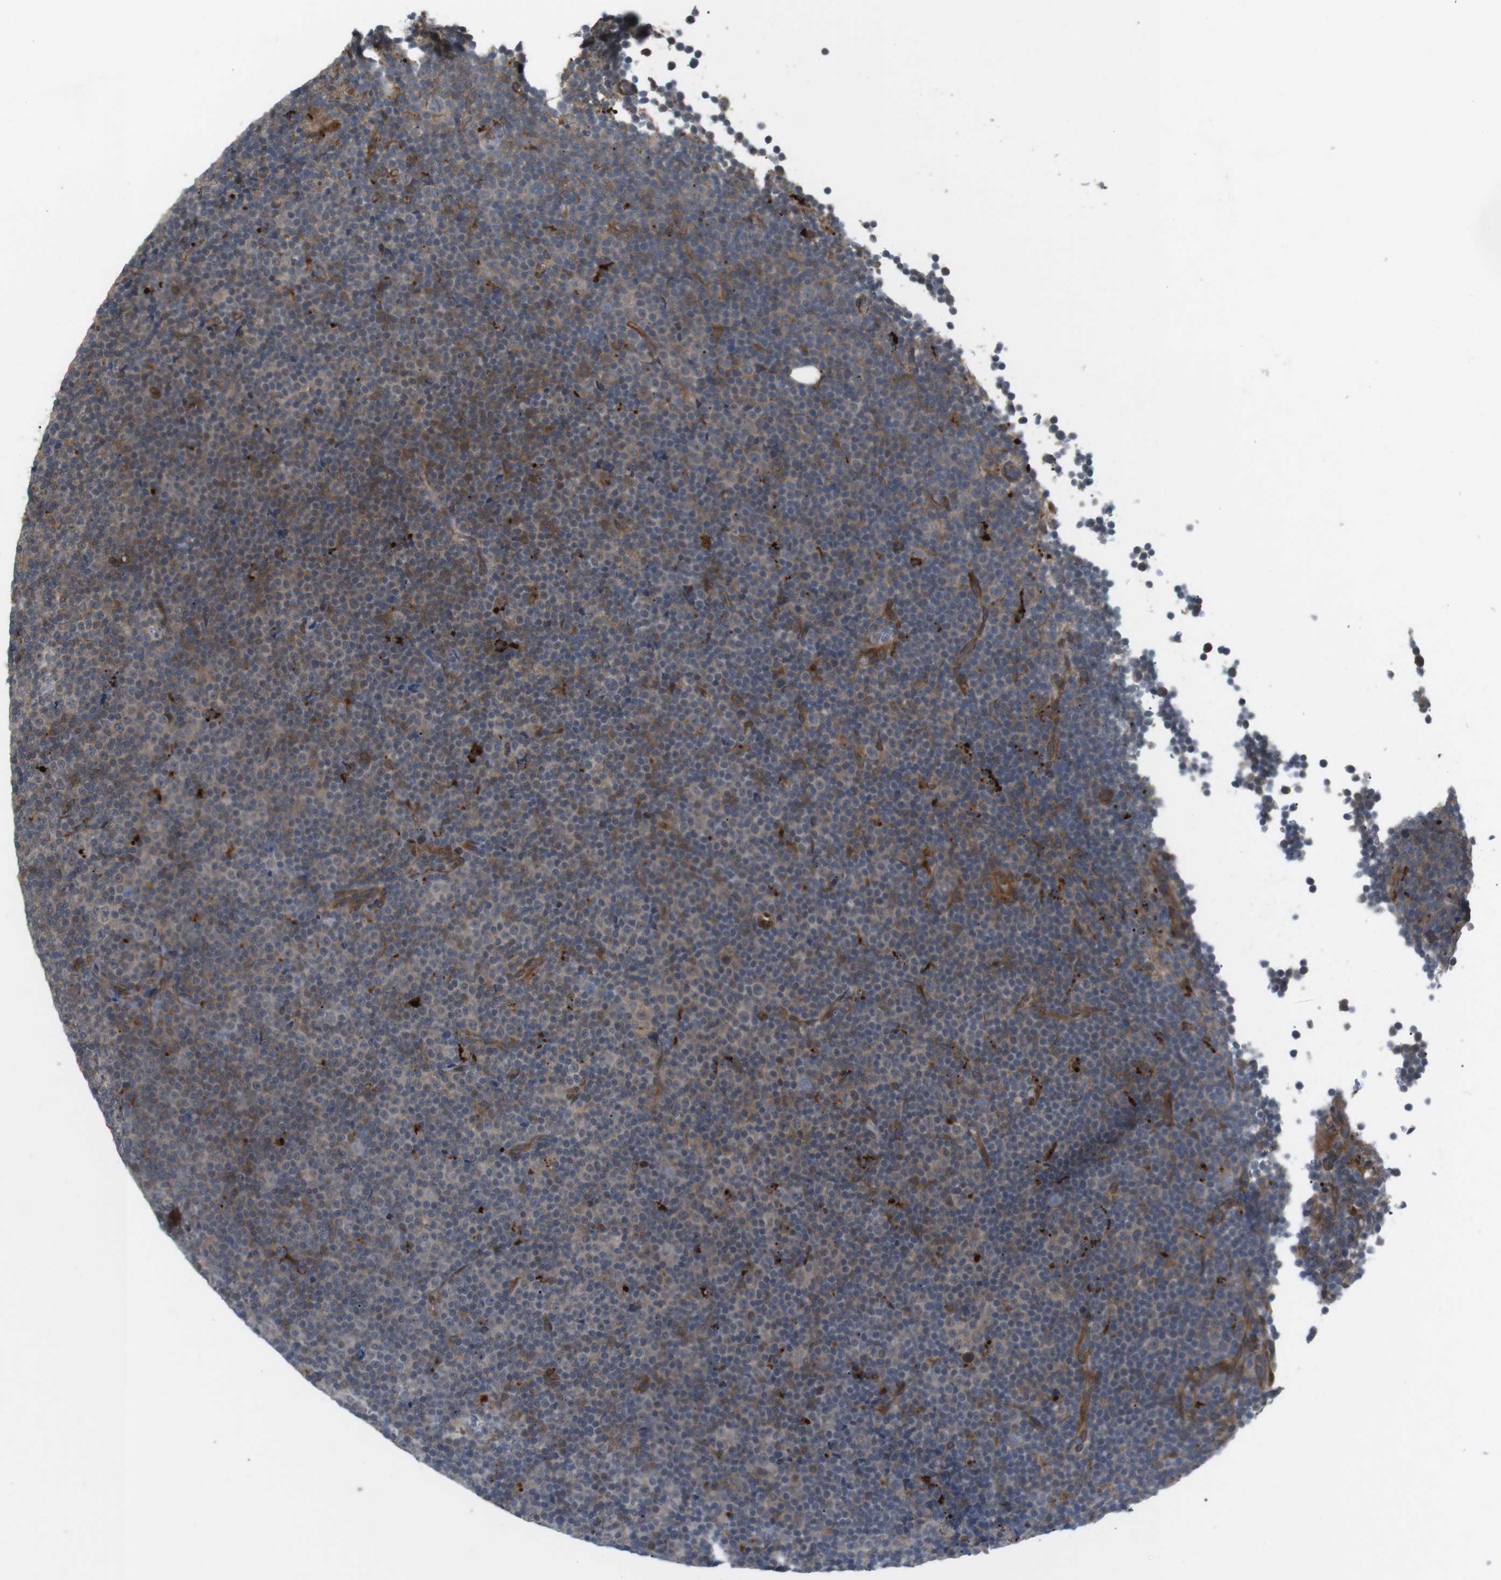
{"staining": {"intensity": "moderate", "quantity": "25%-75%", "location": "cytoplasmic/membranous"}, "tissue": "lymphoma", "cell_type": "Tumor cells", "image_type": "cancer", "snomed": [{"axis": "morphology", "description": "Malignant lymphoma, non-Hodgkin's type, Low grade"}, {"axis": "topography", "description": "Lymph node"}], "caption": "Tumor cells show moderate cytoplasmic/membranous expression in approximately 25%-75% of cells in low-grade malignant lymphoma, non-Hodgkin's type.", "gene": "KANK2", "patient": {"sex": "female", "age": 67}}